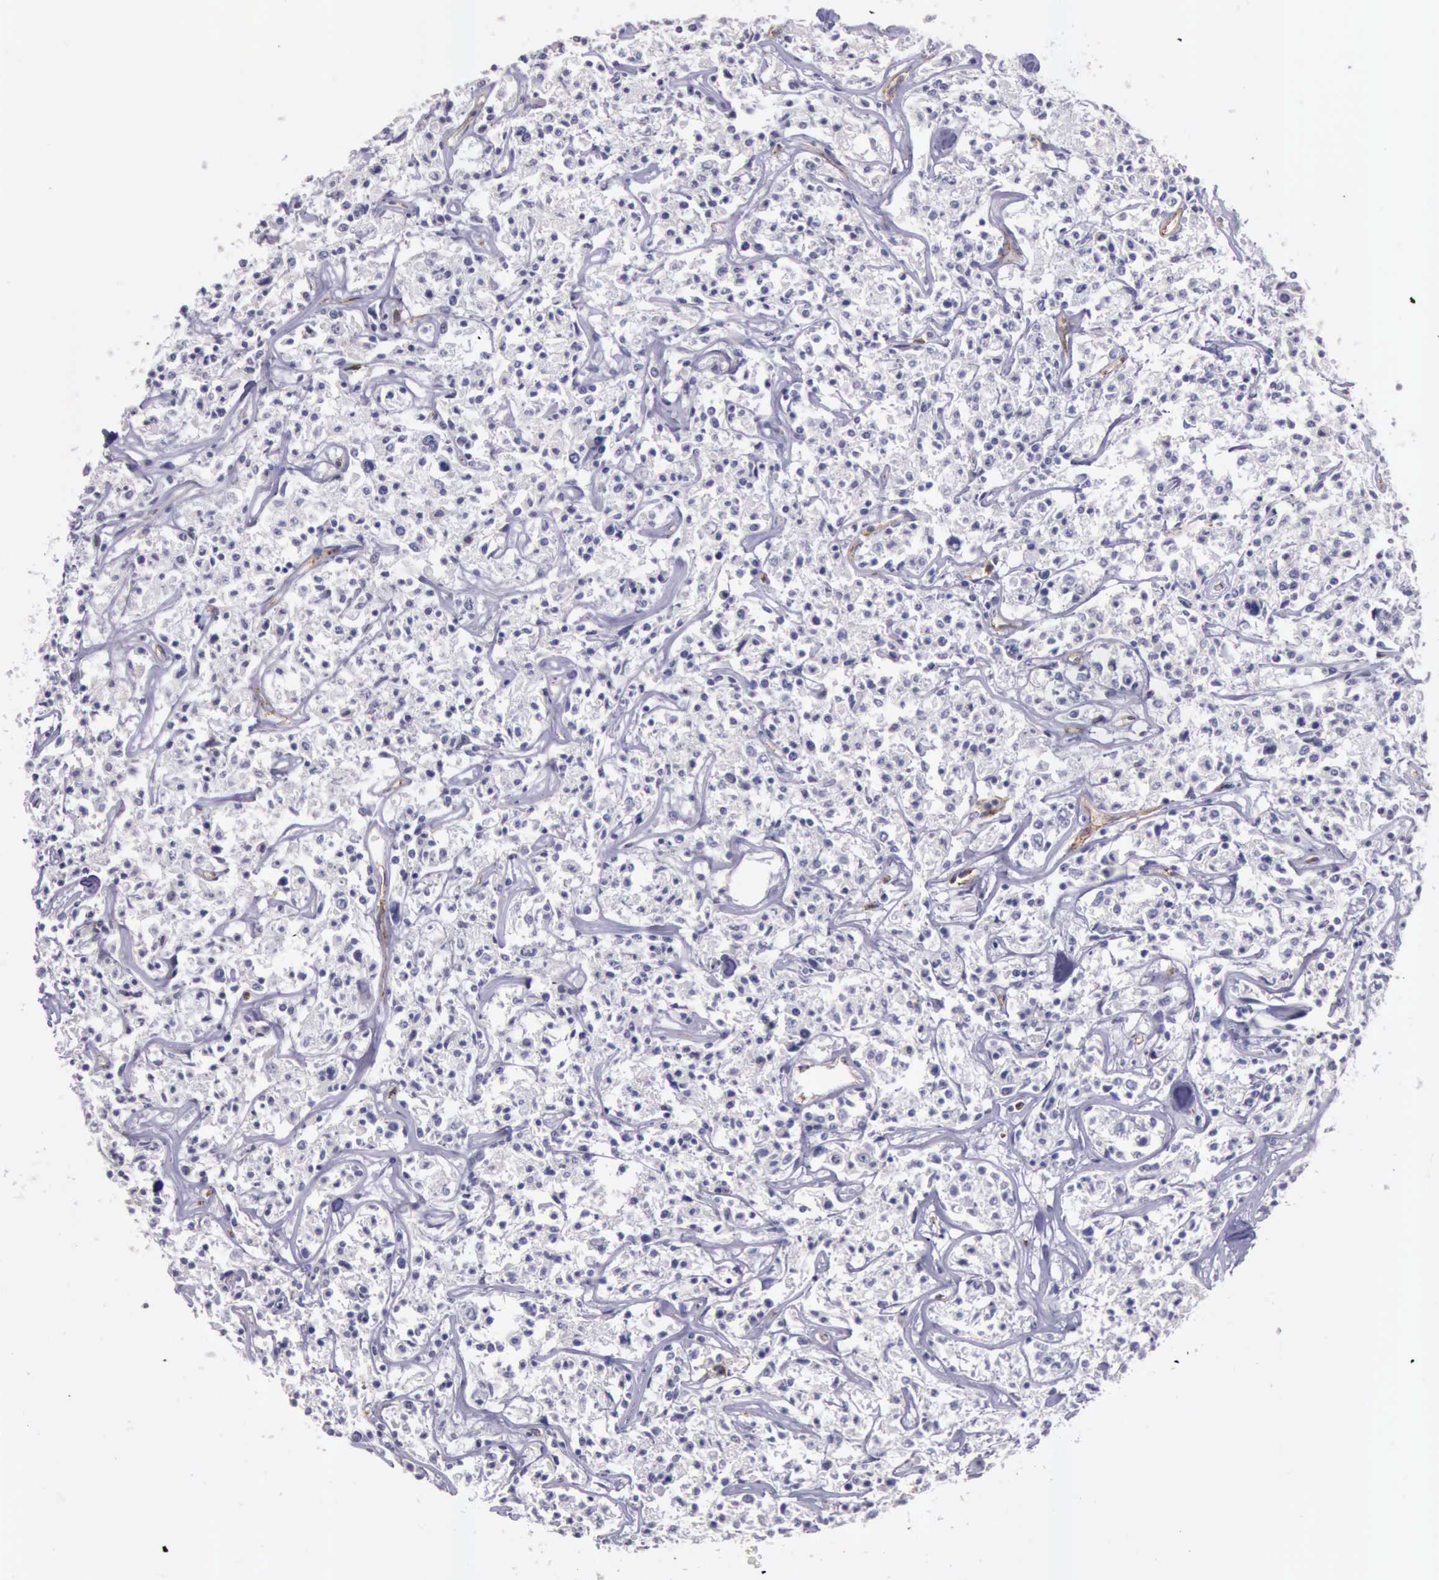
{"staining": {"intensity": "negative", "quantity": "none", "location": "none"}, "tissue": "lymphoma", "cell_type": "Tumor cells", "image_type": "cancer", "snomed": [{"axis": "morphology", "description": "Malignant lymphoma, non-Hodgkin's type, Low grade"}, {"axis": "topography", "description": "Small intestine"}], "caption": "Immunohistochemical staining of lymphoma reveals no significant expression in tumor cells. (Brightfield microscopy of DAB immunohistochemistry at high magnification).", "gene": "TCEANC", "patient": {"sex": "female", "age": 59}}